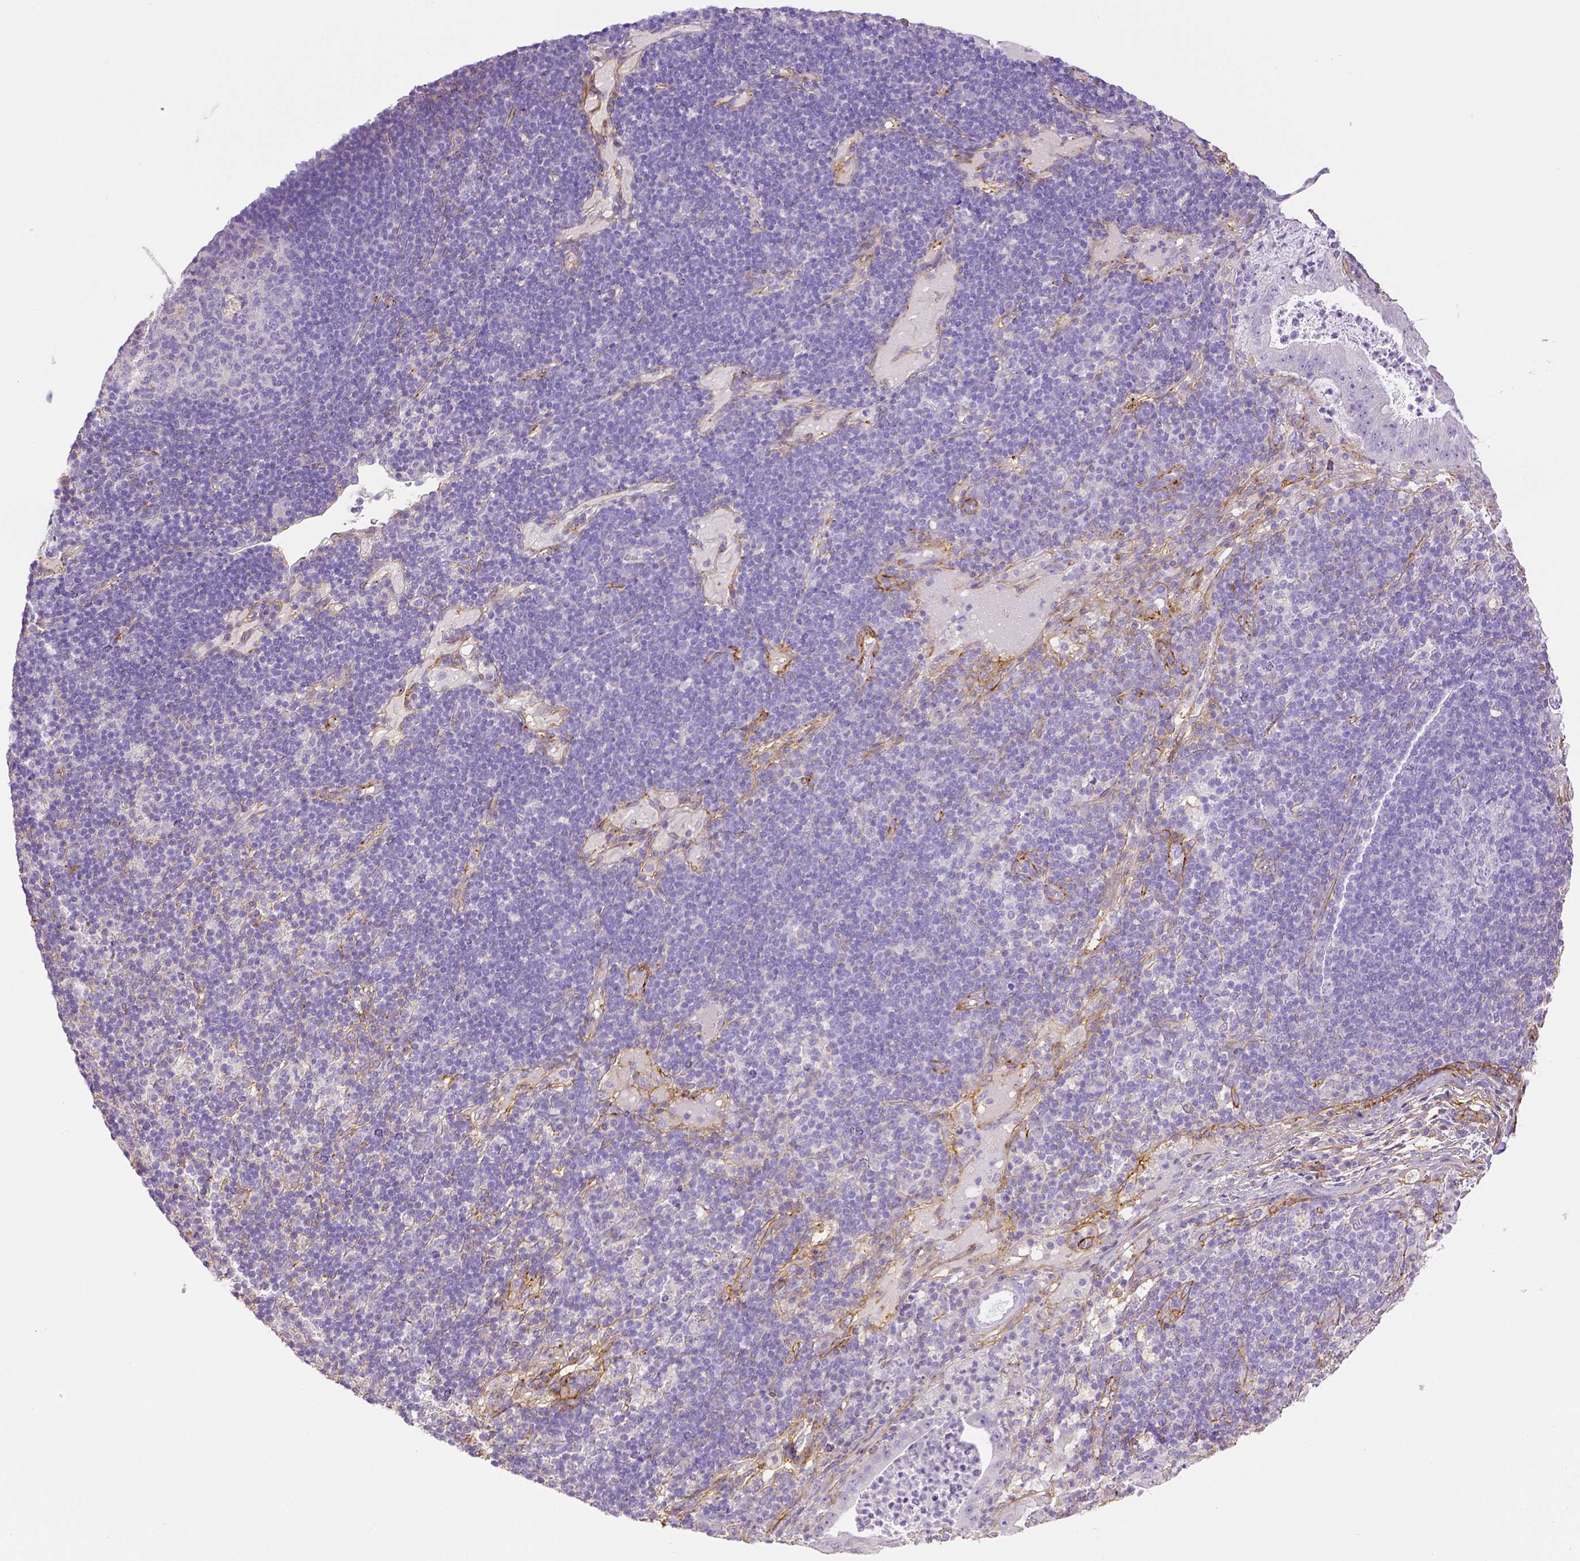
{"staining": {"intensity": "negative", "quantity": "none", "location": "none"}, "tissue": "pancreatic cancer", "cell_type": "Tumor cells", "image_type": "cancer", "snomed": [{"axis": "morphology", "description": "Adenocarcinoma, NOS"}, {"axis": "topography", "description": "Pancreas"}], "caption": "DAB immunohistochemical staining of adenocarcinoma (pancreatic) exhibits no significant staining in tumor cells.", "gene": "THY1", "patient": {"sex": "male", "age": 71}}